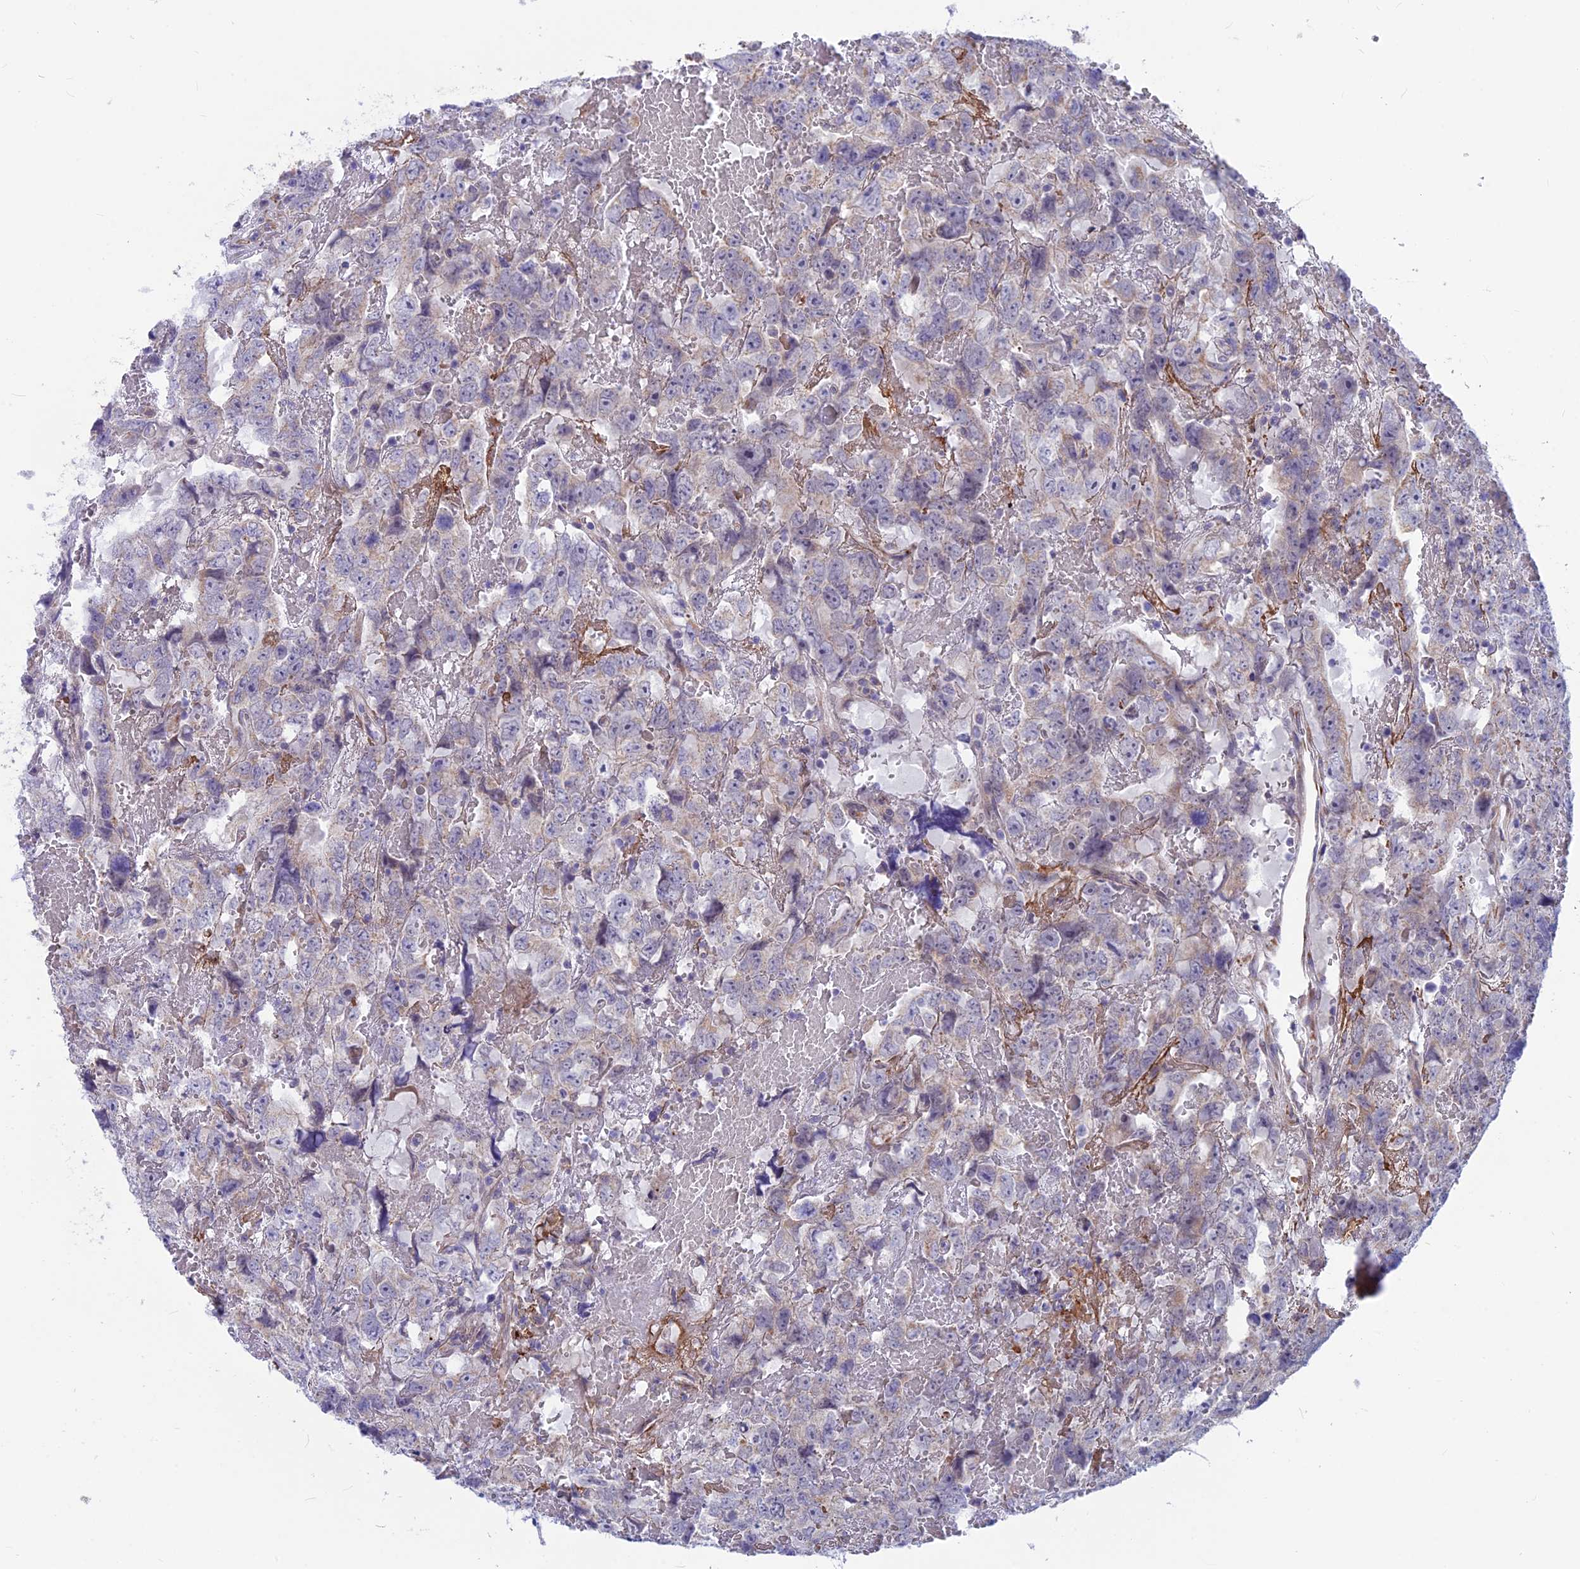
{"staining": {"intensity": "negative", "quantity": "none", "location": "none"}, "tissue": "testis cancer", "cell_type": "Tumor cells", "image_type": "cancer", "snomed": [{"axis": "morphology", "description": "Carcinoma, Embryonal, NOS"}, {"axis": "topography", "description": "Testis"}], "caption": "A high-resolution histopathology image shows immunohistochemistry (IHC) staining of testis embryonal carcinoma, which displays no significant positivity in tumor cells.", "gene": "PLAC9", "patient": {"sex": "male", "age": 45}}